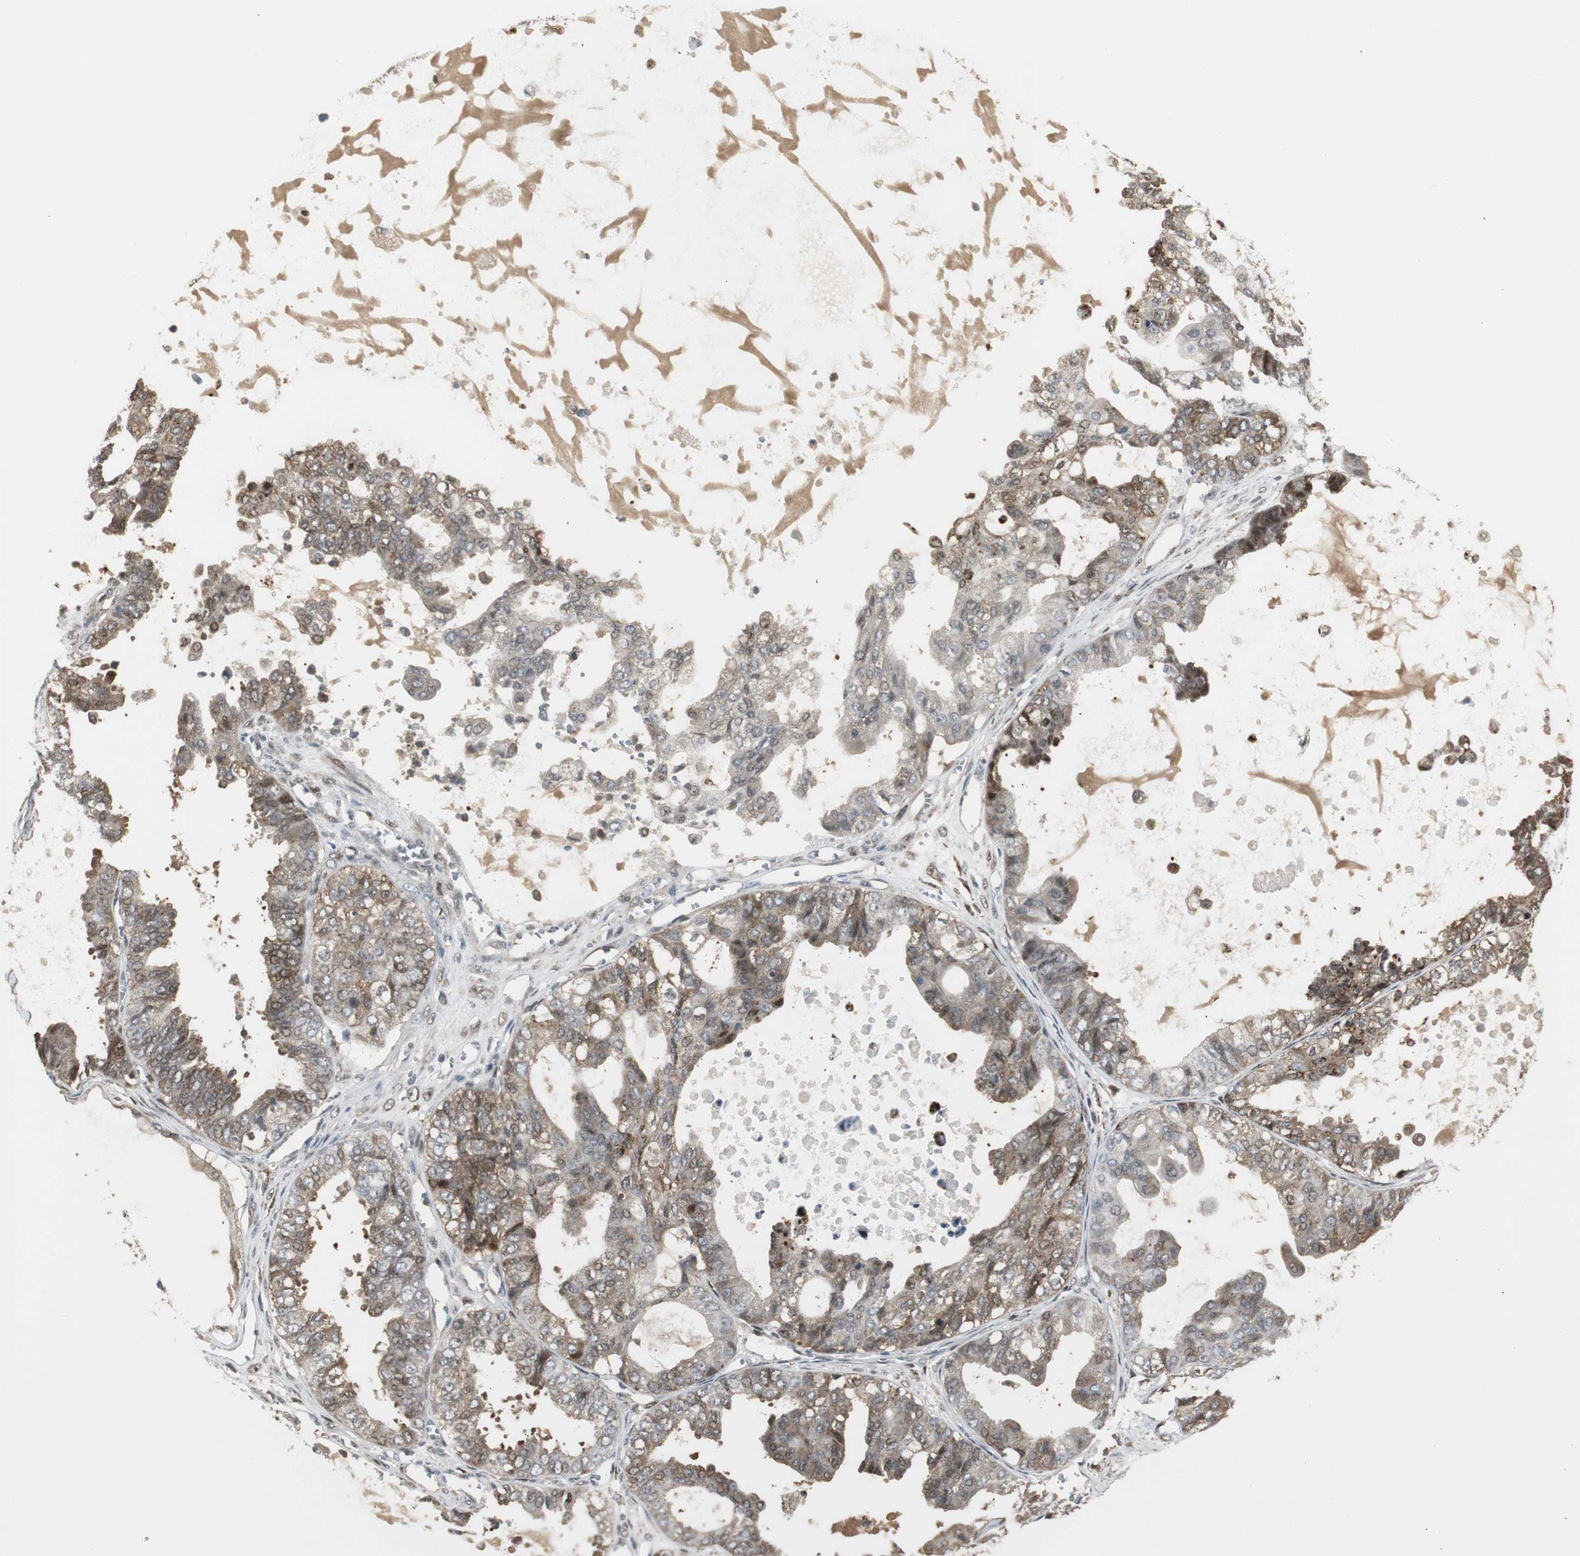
{"staining": {"intensity": "moderate", "quantity": ">75%", "location": "cytoplasmic/membranous"}, "tissue": "ovarian cancer", "cell_type": "Tumor cells", "image_type": "cancer", "snomed": [{"axis": "morphology", "description": "Carcinoma, NOS"}, {"axis": "morphology", "description": "Carcinoma, endometroid"}, {"axis": "topography", "description": "Ovary"}], "caption": "This photomicrograph shows immunohistochemistry (IHC) staining of carcinoma (ovarian), with medium moderate cytoplasmic/membranous staining in approximately >75% of tumor cells.", "gene": "PLIN3", "patient": {"sex": "female", "age": 50}}